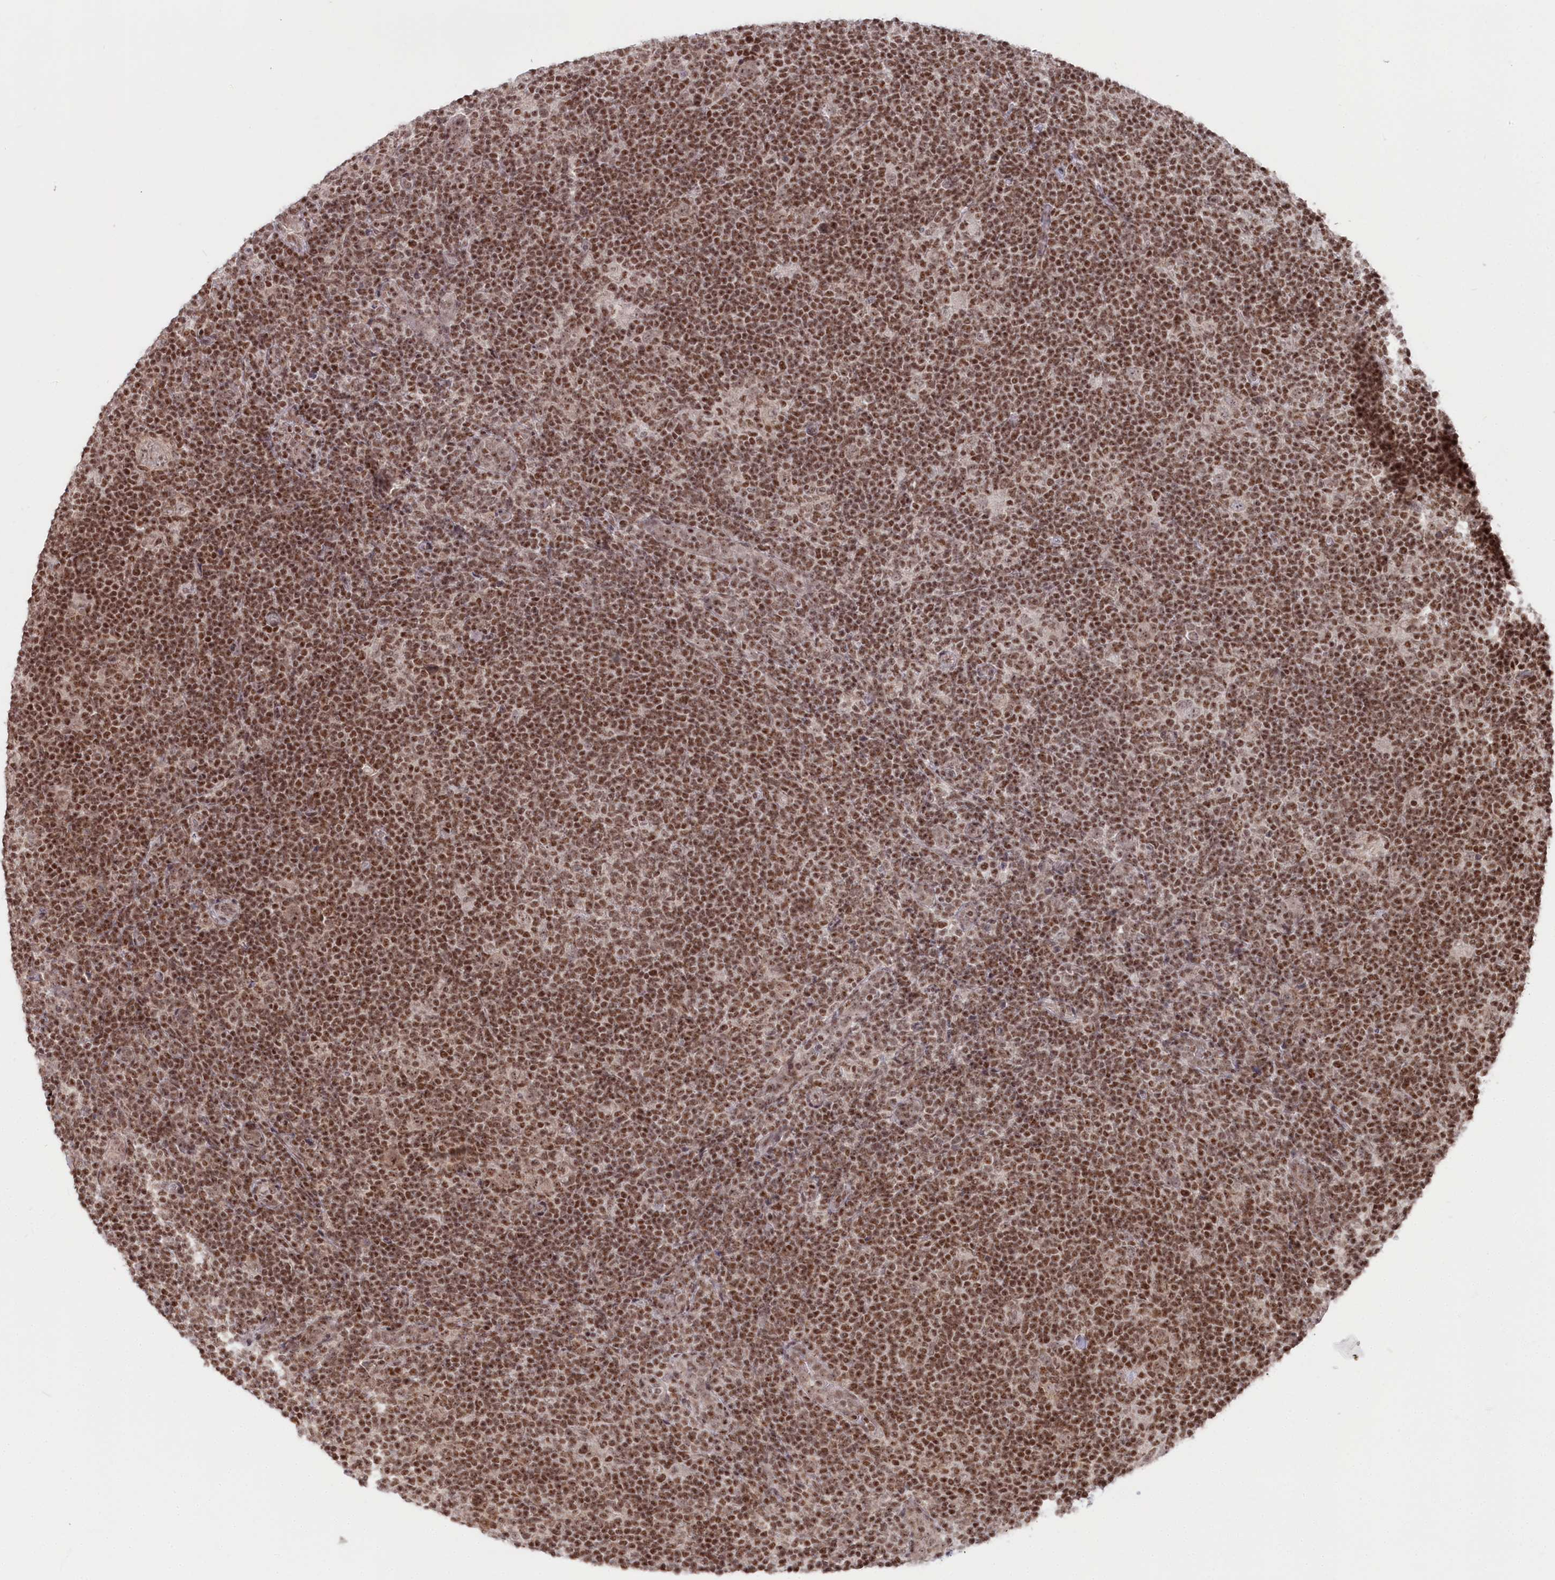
{"staining": {"intensity": "moderate", "quantity": "25%-75%", "location": "nuclear"}, "tissue": "lymphoma", "cell_type": "Tumor cells", "image_type": "cancer", "snomed": [{"axis": "morphology", "description": "Hodgkin's disease, NOS"}, {"axis": "topography", "description": "Lymph node"}], "caption": "This micrograph shows immunohistochemistry staining of Hodgkin's disease, with medium moderate nuclear expression in approximately 25%-75% of tumor cells.", "gene": "CGGBP1", "patient": {"sex": "female", "age": 57}}